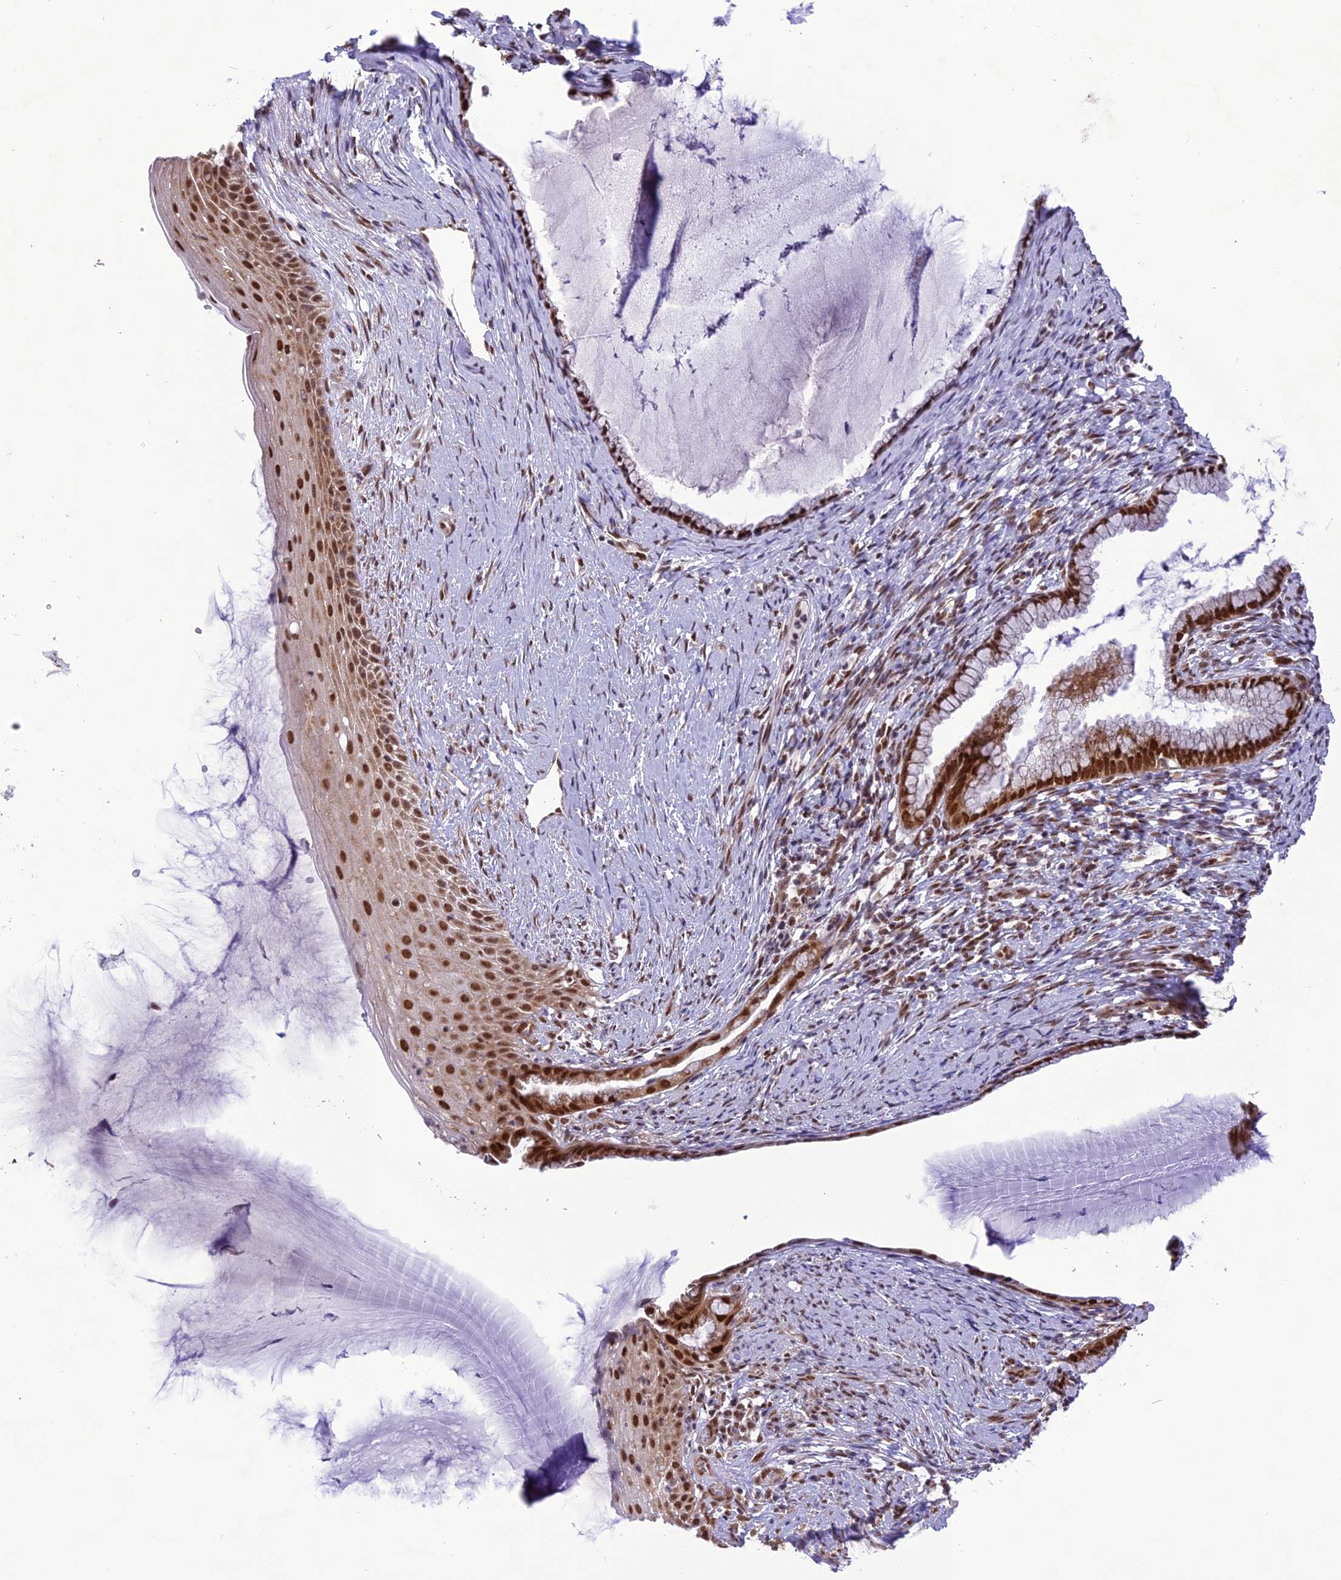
{"staining": {"intensity": "strong", "quantity": ">75%", "location": "nuclear"}, "tissue": "cervix", "cell_type": "Glandular cells", "image_type": "normal", "snomed": [{"axis": "morphology", "description": "Normal tissue, NOS"}, {"axis": "topography", "description": "Cervix"}], "caption": "Immunohistochemistry (IHC) (DAB (3,3'-diaminobenzidine)) staining of normal human cervix exhibits strong nuclear protein staining in approximately >75% of glandular cells.", "gene": "DDX1", "patient": {"sex": "female", "age": 36}}